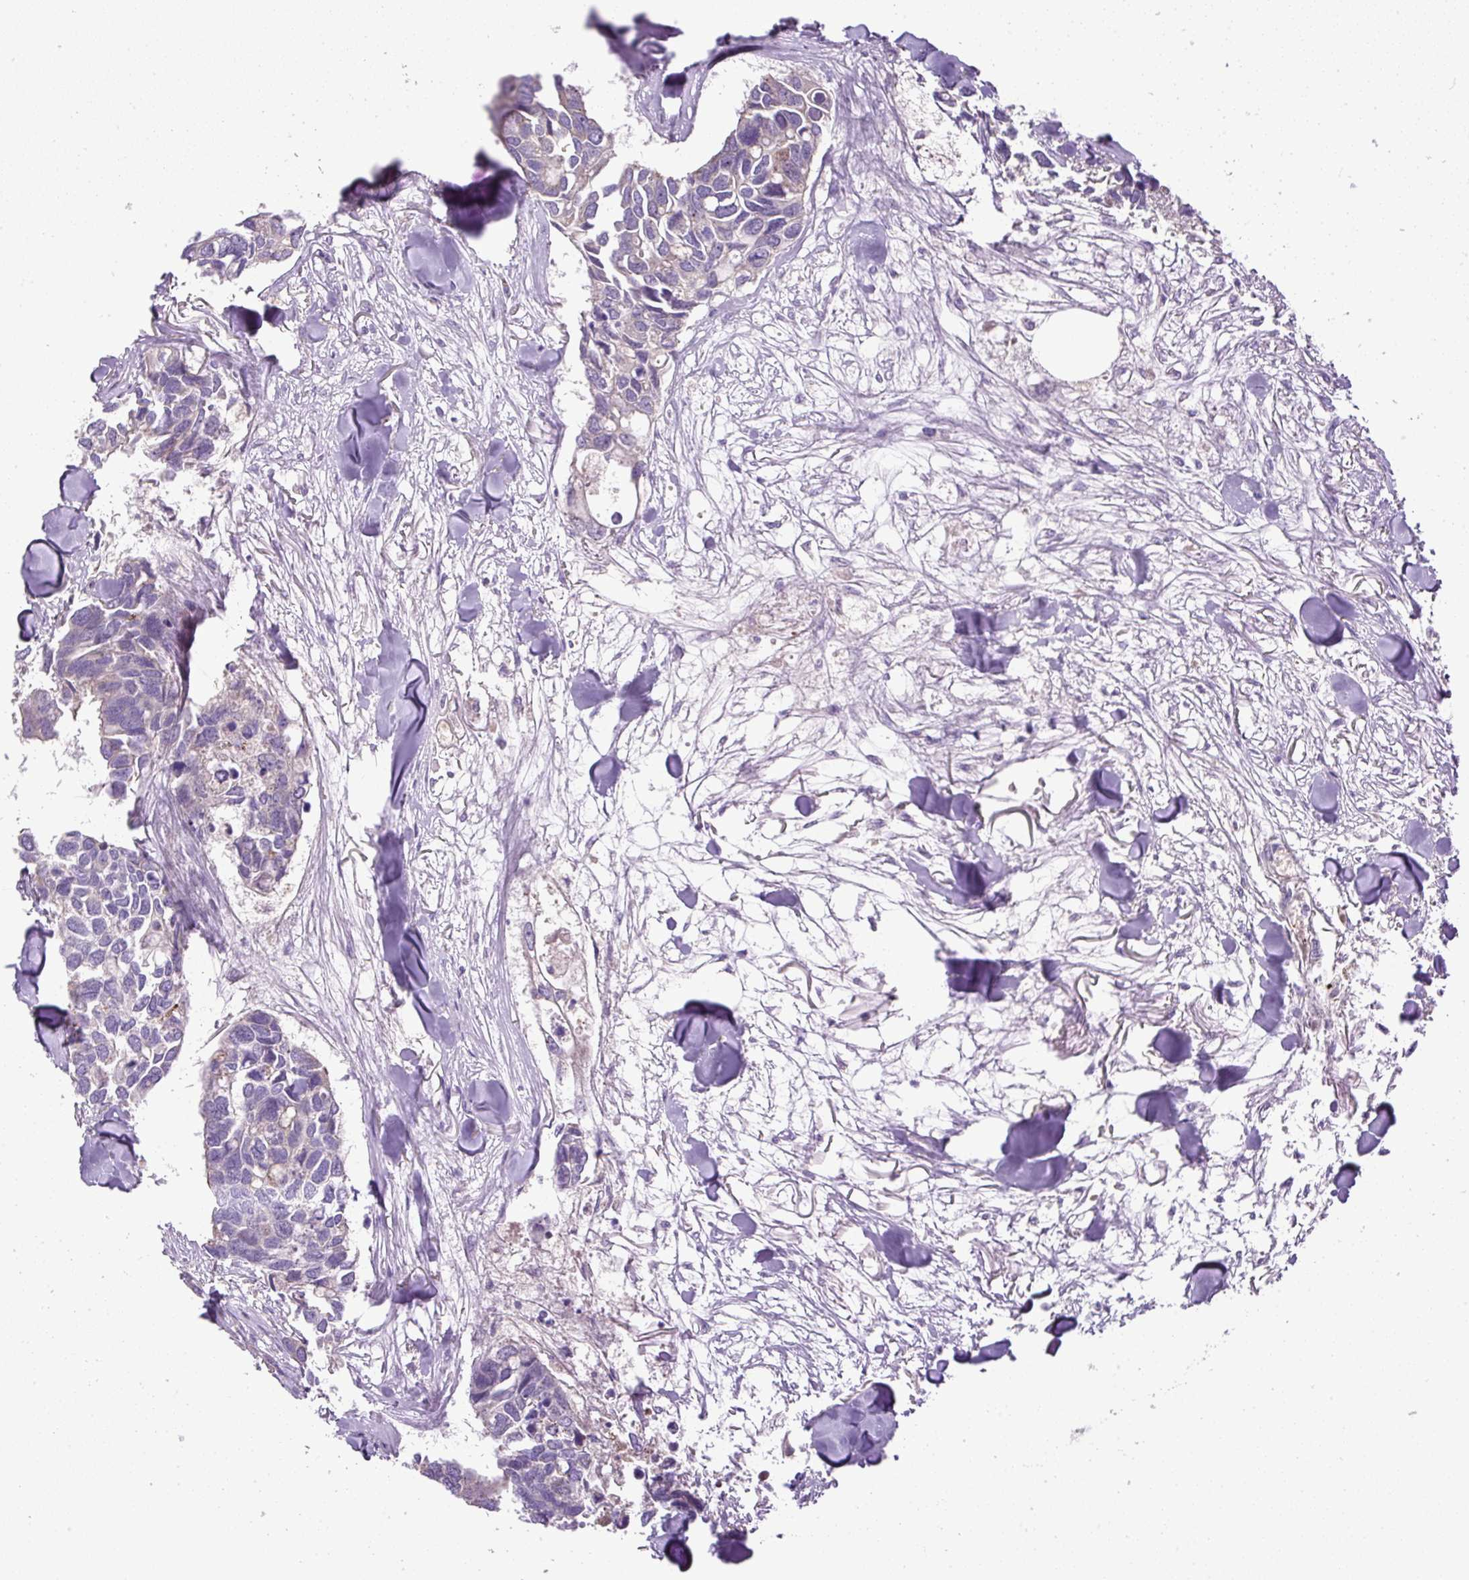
{"staining": {"intensity": "negative", "quantity": "none", "location": "none"}, "tissue": "breast cancer", "cell_type": "Tumor cells", "image_type": "cancer", "snomed": [{"axis": "morphology", "description": "Duct carcinoma"}, {"axis": "topography", "description": "Breast"}], "caption": "An image of human breast invasive ductal carcinoma is negative for staining in tumor cells. (DAB (3,3'-diaminobenzidine) immunohistochemistry visualized using brightfield microscopy, high magnification).", "gene": "ZNF547", "patient": {"sex": "female", "age": 83}}